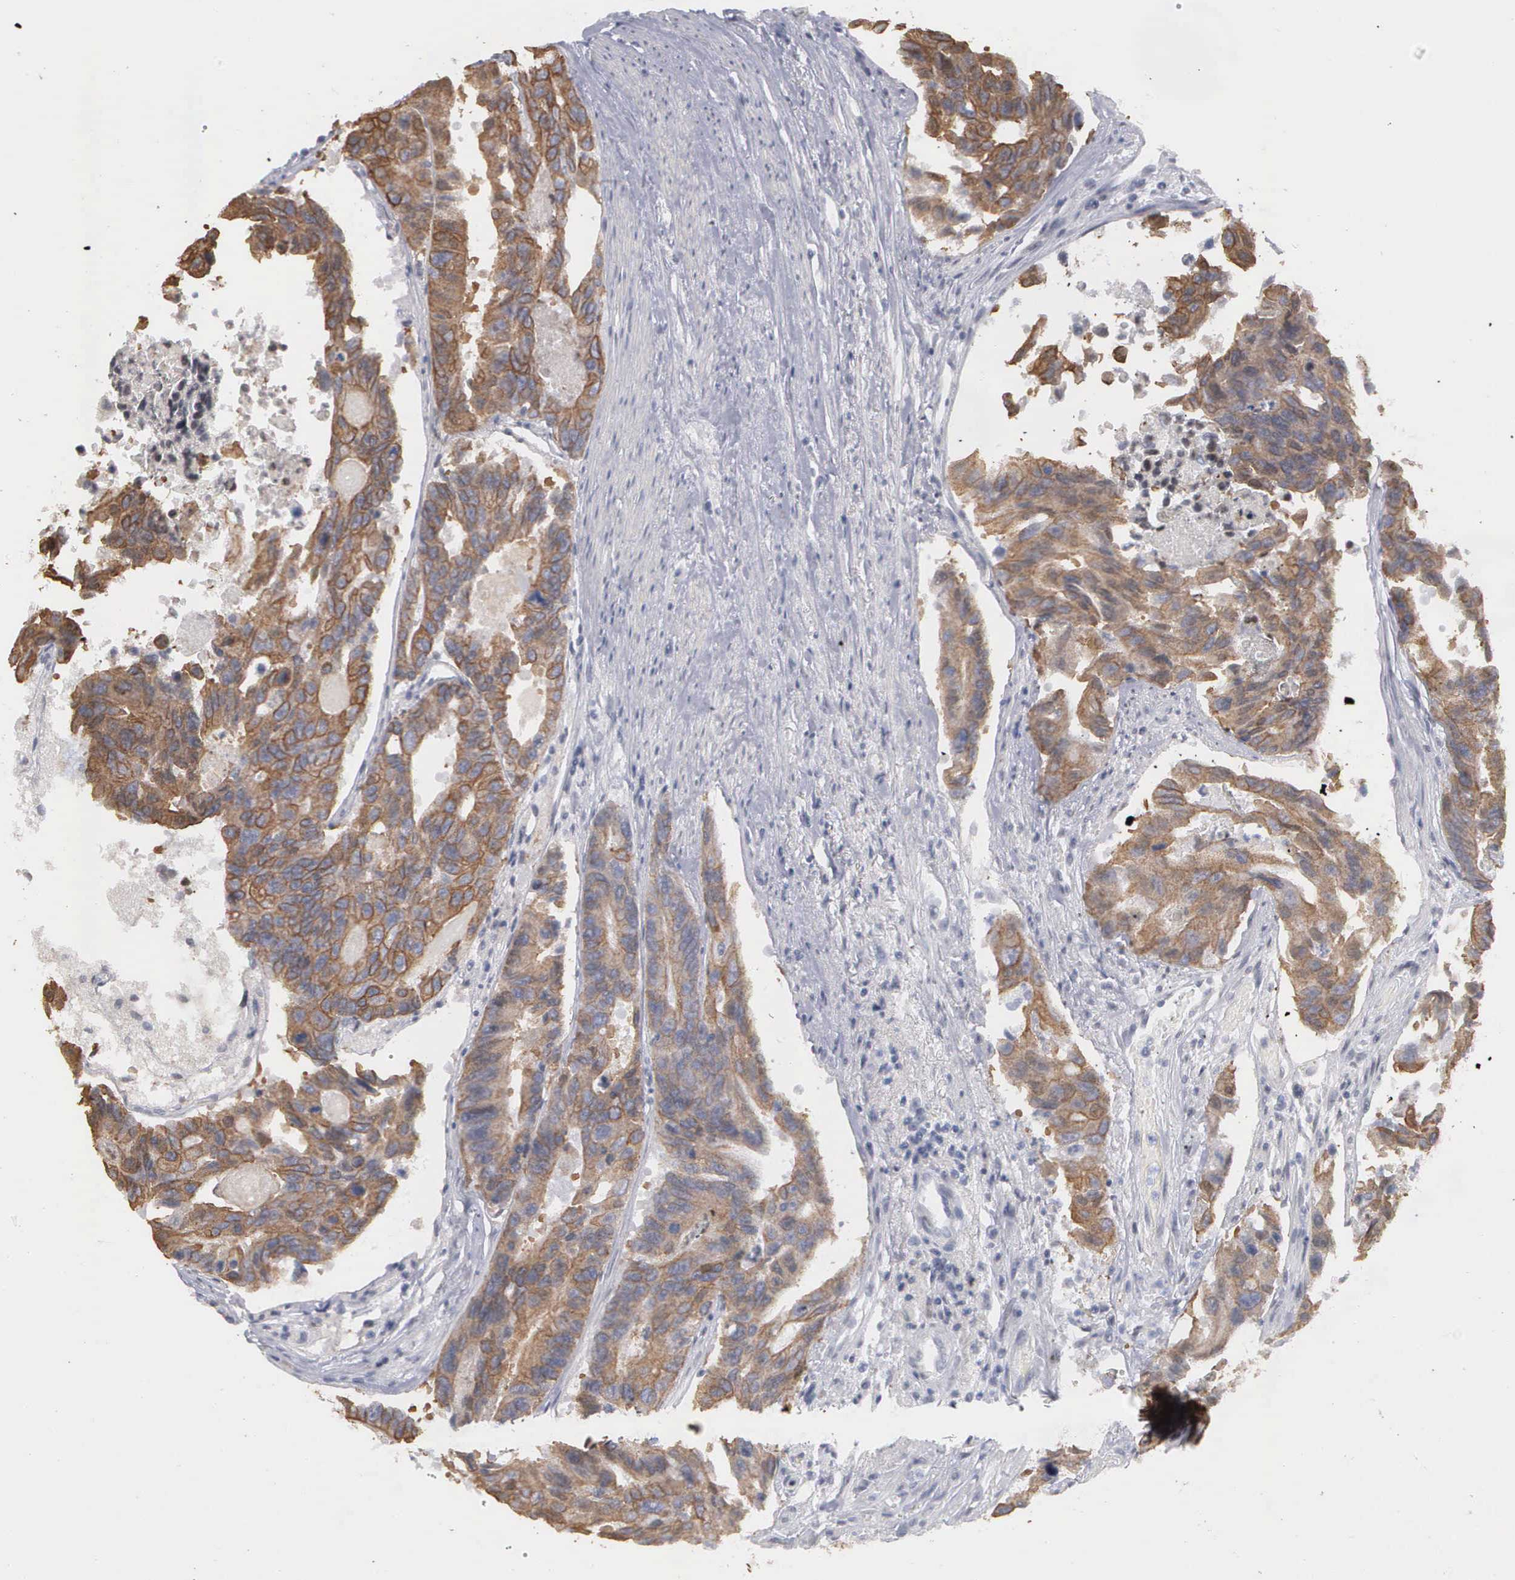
{"staining": {"intensity": "moderate", "quantity": "25%-75%", "location": "cytoplasmic/membranous"}, "tissue": "colorectal cancer", "cell_type": "Tumor cells", "image_type": "cancer", "snomed": [{"axis": "morphology", "description": "Adenocarcinoma, NOS"}, {"axis": "topography", "description": "Colon"}], "caption": "Immunohistochemistry micrograph of neoplastic tissue: human colorectal cancer (adenocarcinoma) stained using immunohistochemistry (IHC) shows medium levels of moderate protein expression localized specifically in the cytoplasmic/membranous of tumor cells, appearing as a cytoplasmic/membranous brown color.", "gene": "WDR89", "patient": {"sex": "female", "age": 86}}